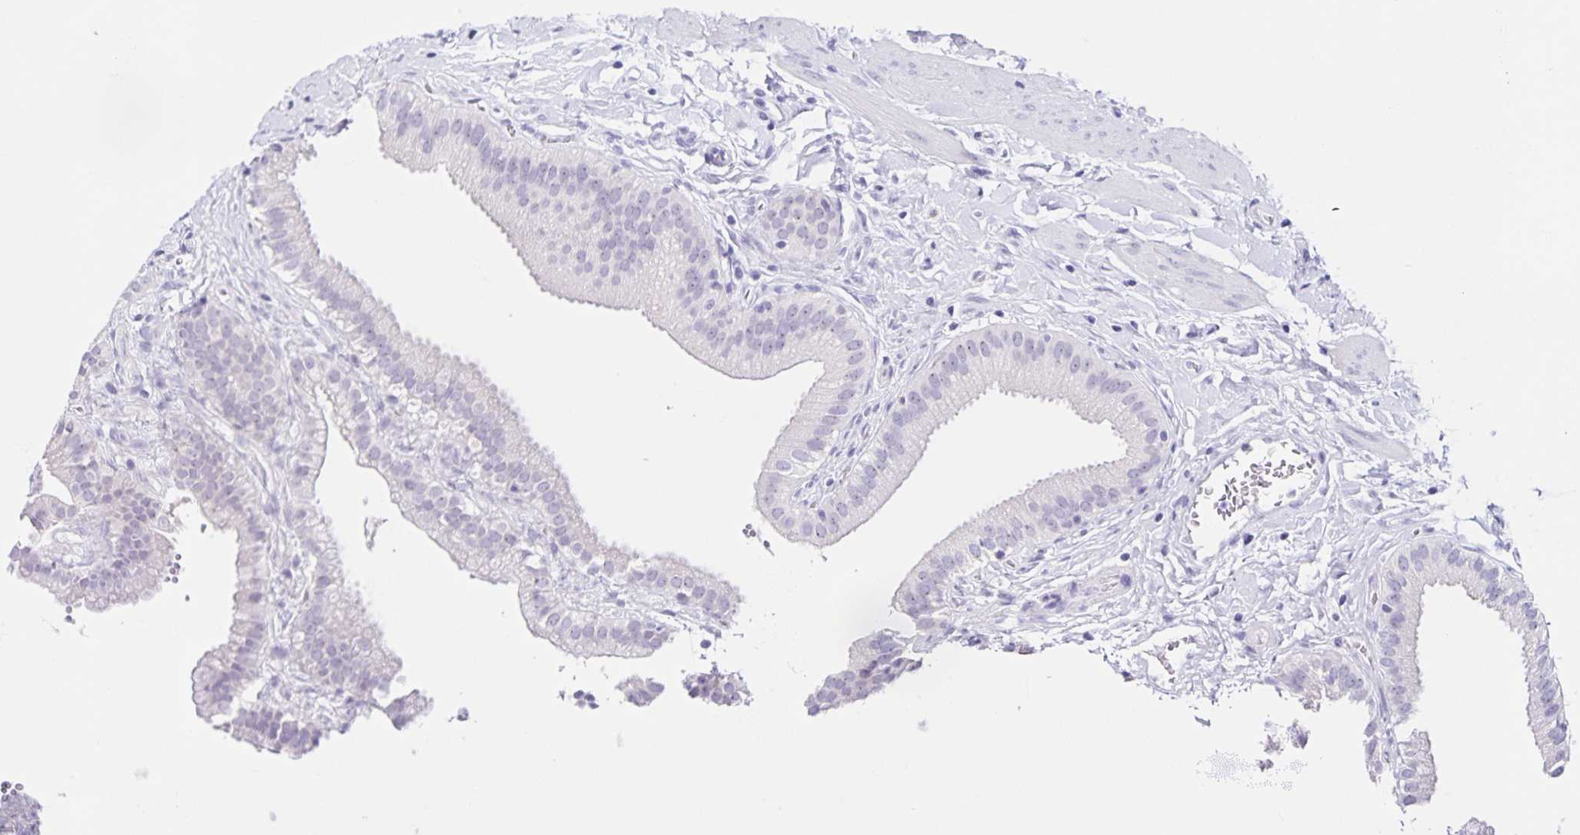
{"staining": {"intensity": "negative", "quantity": "none", "location": "none"}, "tissue": "gallbladder", "cell_type": "Glandular cells", "image_type": "normal", "snomed": [{"axis": "morphology", "description": "Normal tissue, NOS"}, {"axis": "topography", "description": "Gallbladder"}], "caption": "DAB (3,3'-diaminobenzidine) immunohistochemical staining of unremarkable human gallbladder demonstrates no significant staining in glandular cells.", "gene": "FAM170A", "patient": {"sex": "female", "age": 63}}